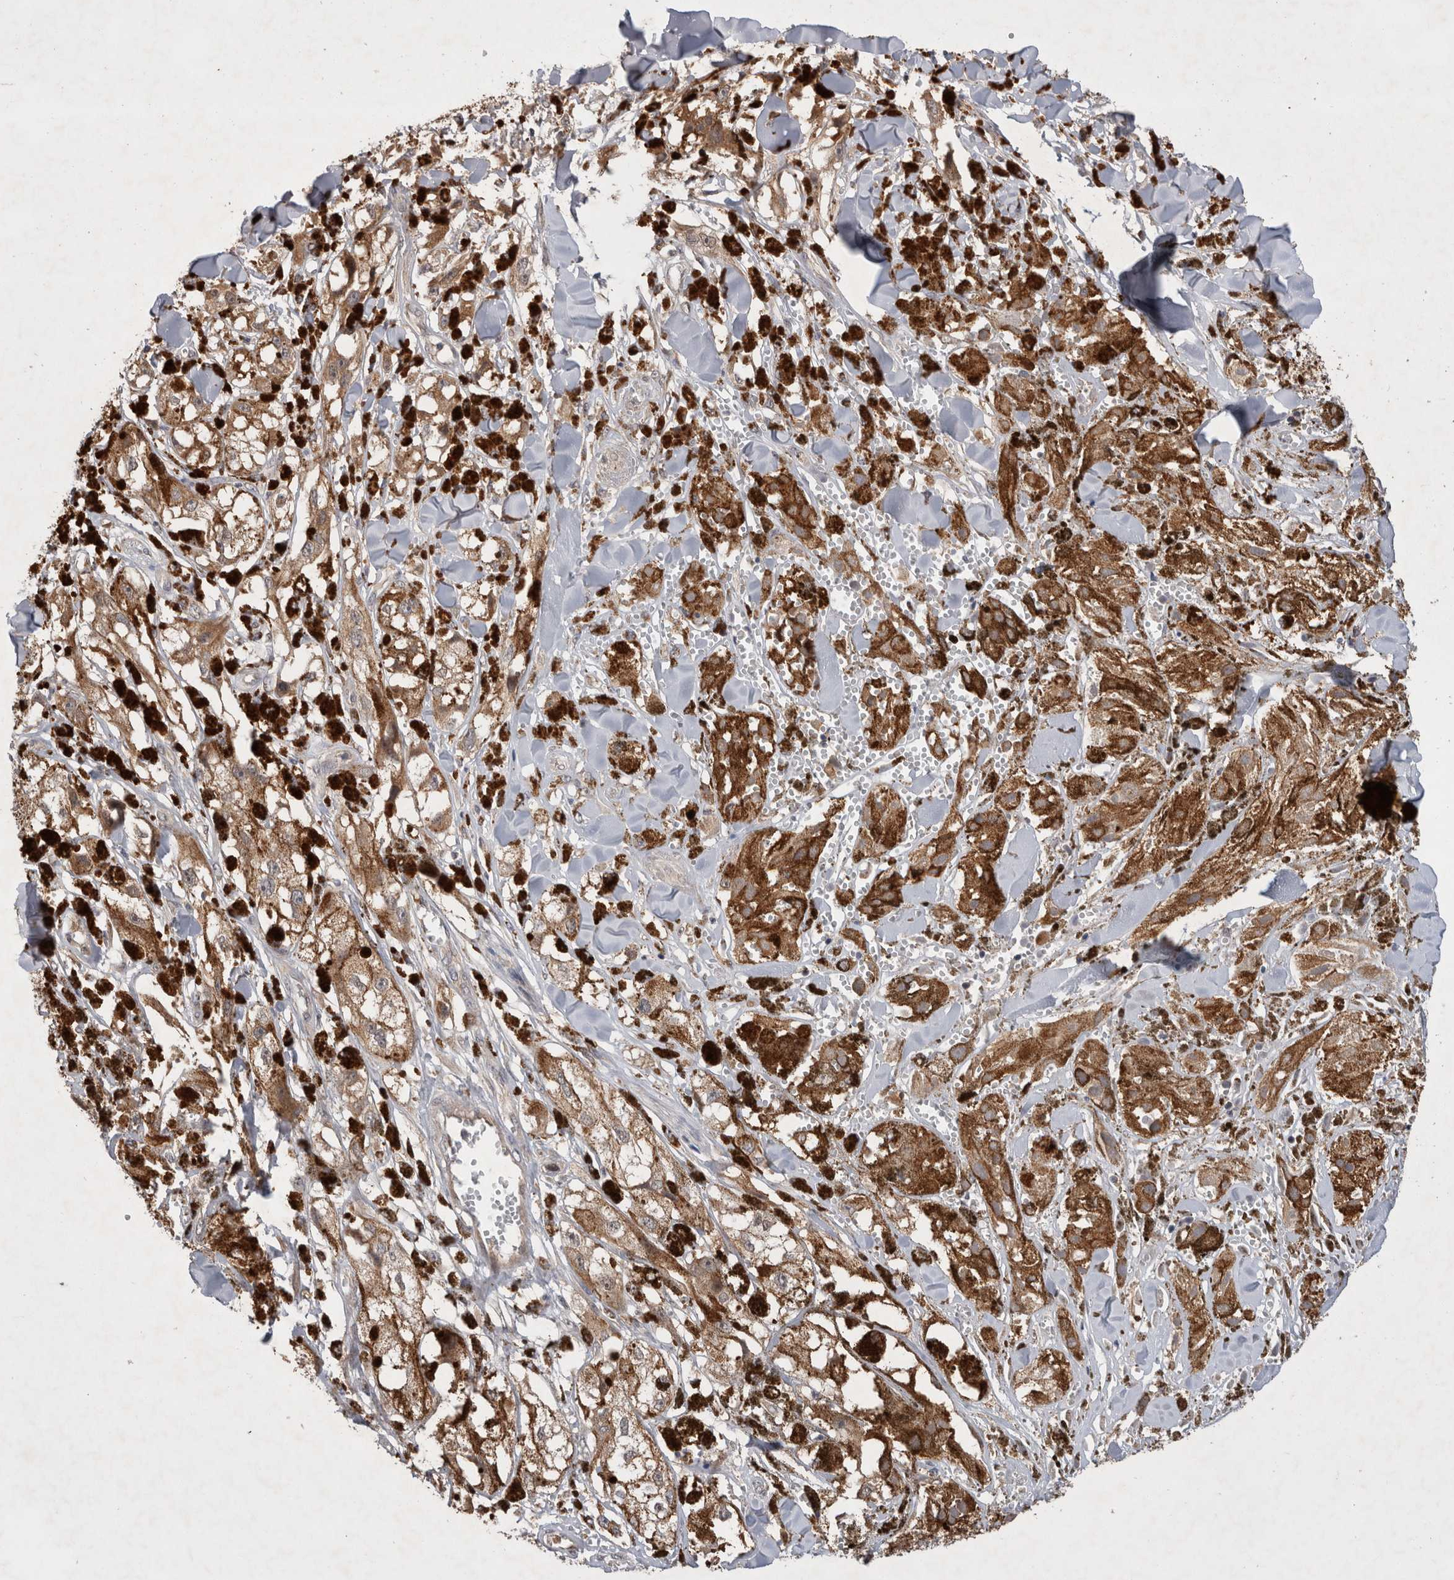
{"staining": {"intensity": "moderate", "quantity": ">75%", "location": "cytoplasmic/membranous"}, "tissue": "melanoma", "cell_type": "Tumor cells", "image_type": "cancer", "snomed": [{"axis": "morphology", "description": "Malignant melanoma, NOS"}, {"axis": "topography", "description": "Skin"}], "caption": "High-power microscopy captured an immunohistochemistry (IHC) micrograph of melanoma, revealing moderate cytoplasmic/membranous staining in approximately >75% of tumor cells.", "gene": "MRPL37", "patient": {"sex": "male", "age": 88}}